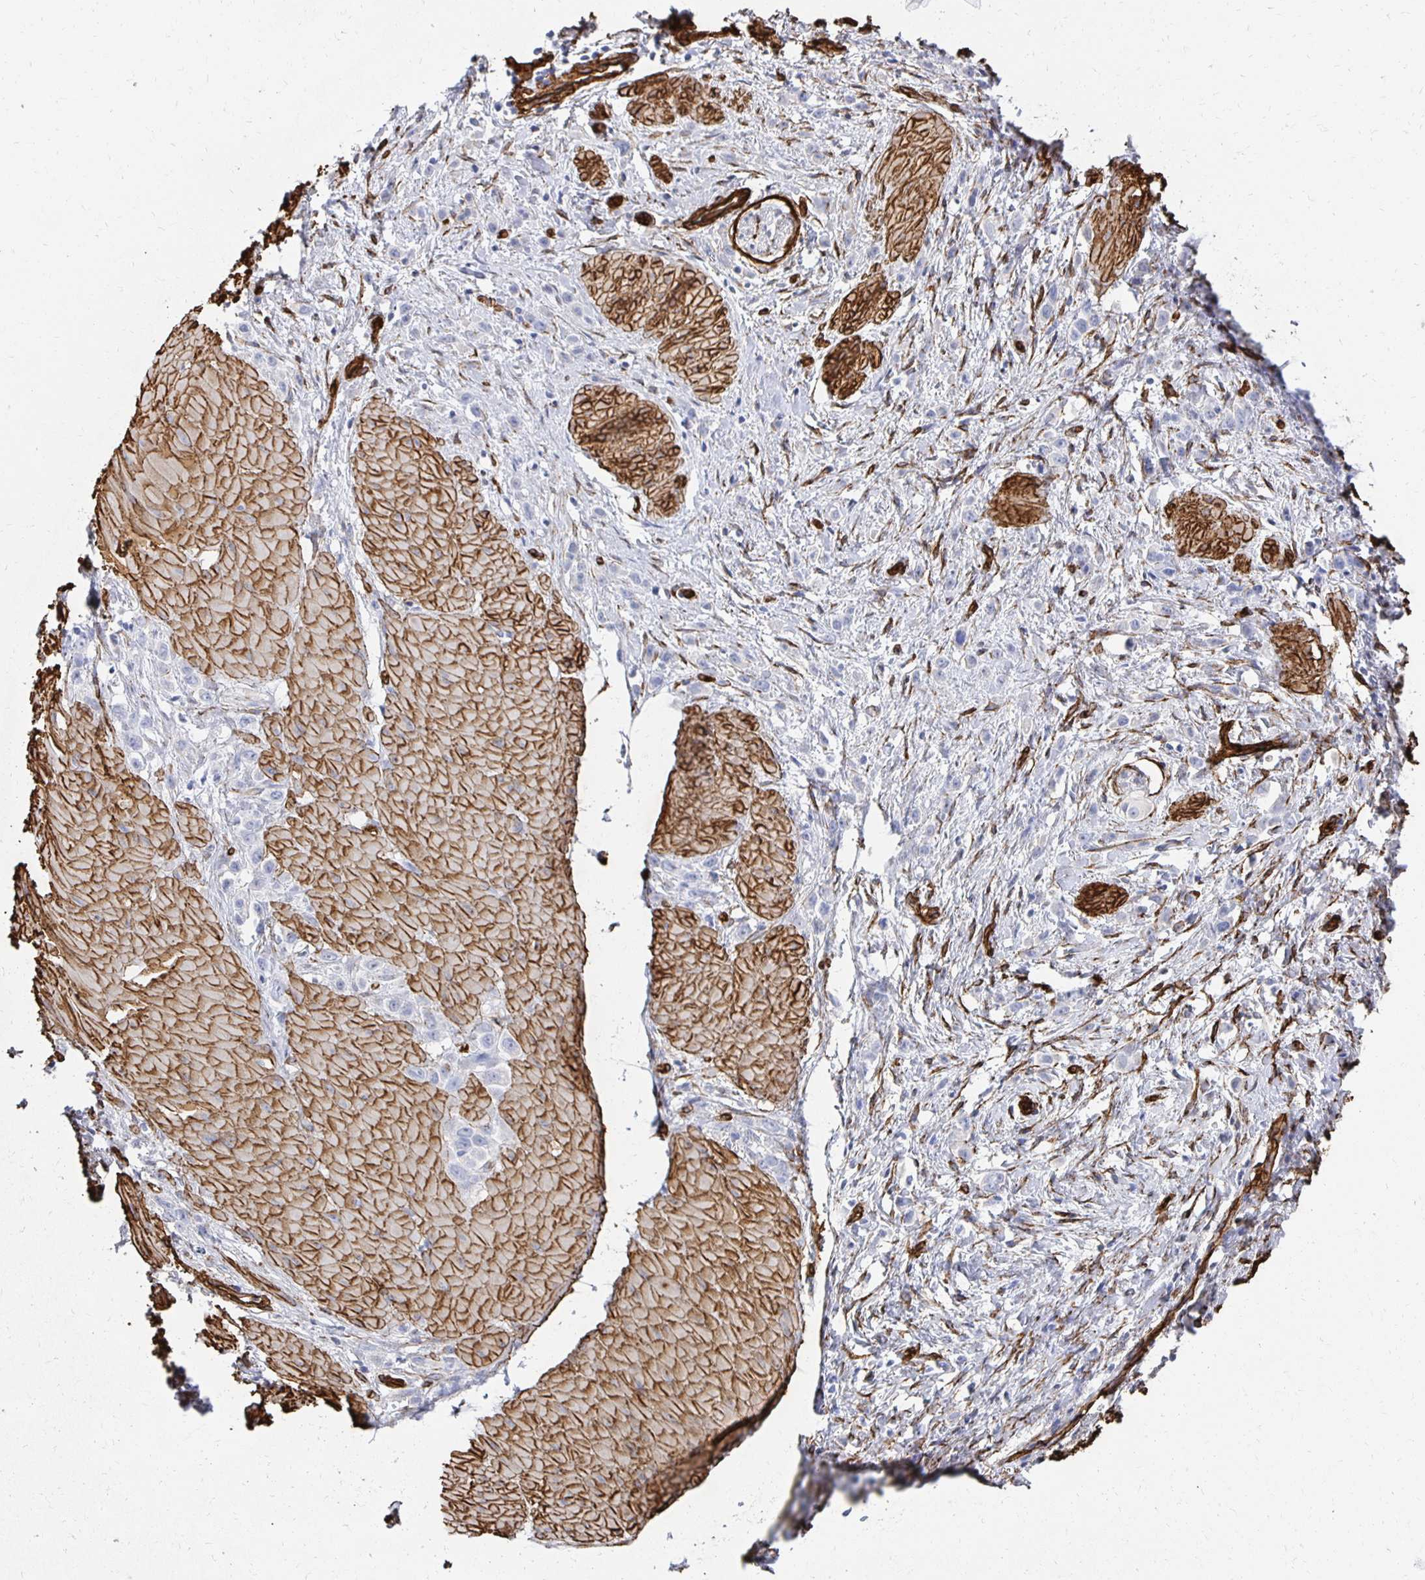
{"staining": {"intensity": "negative", "quantity": "none", "location": "none"}, "tissue": "stomach cancer", "cell_type": "Tumor cells", "image_type": "cancer", "snomed": [{"axis": "morphology", "description": "Adenocarcinoma, NOS"}, {"axis": "topography", "description": "Stomach"}], "caption": "High power microscopy photomicrograph of an immunohistochemistry photomicrograph of adenocarcinoma (stomach), revealing no significant positivity in tumor cells.", "gene": "VIPR2", "patient": {"sex": "male", "age": 47}}